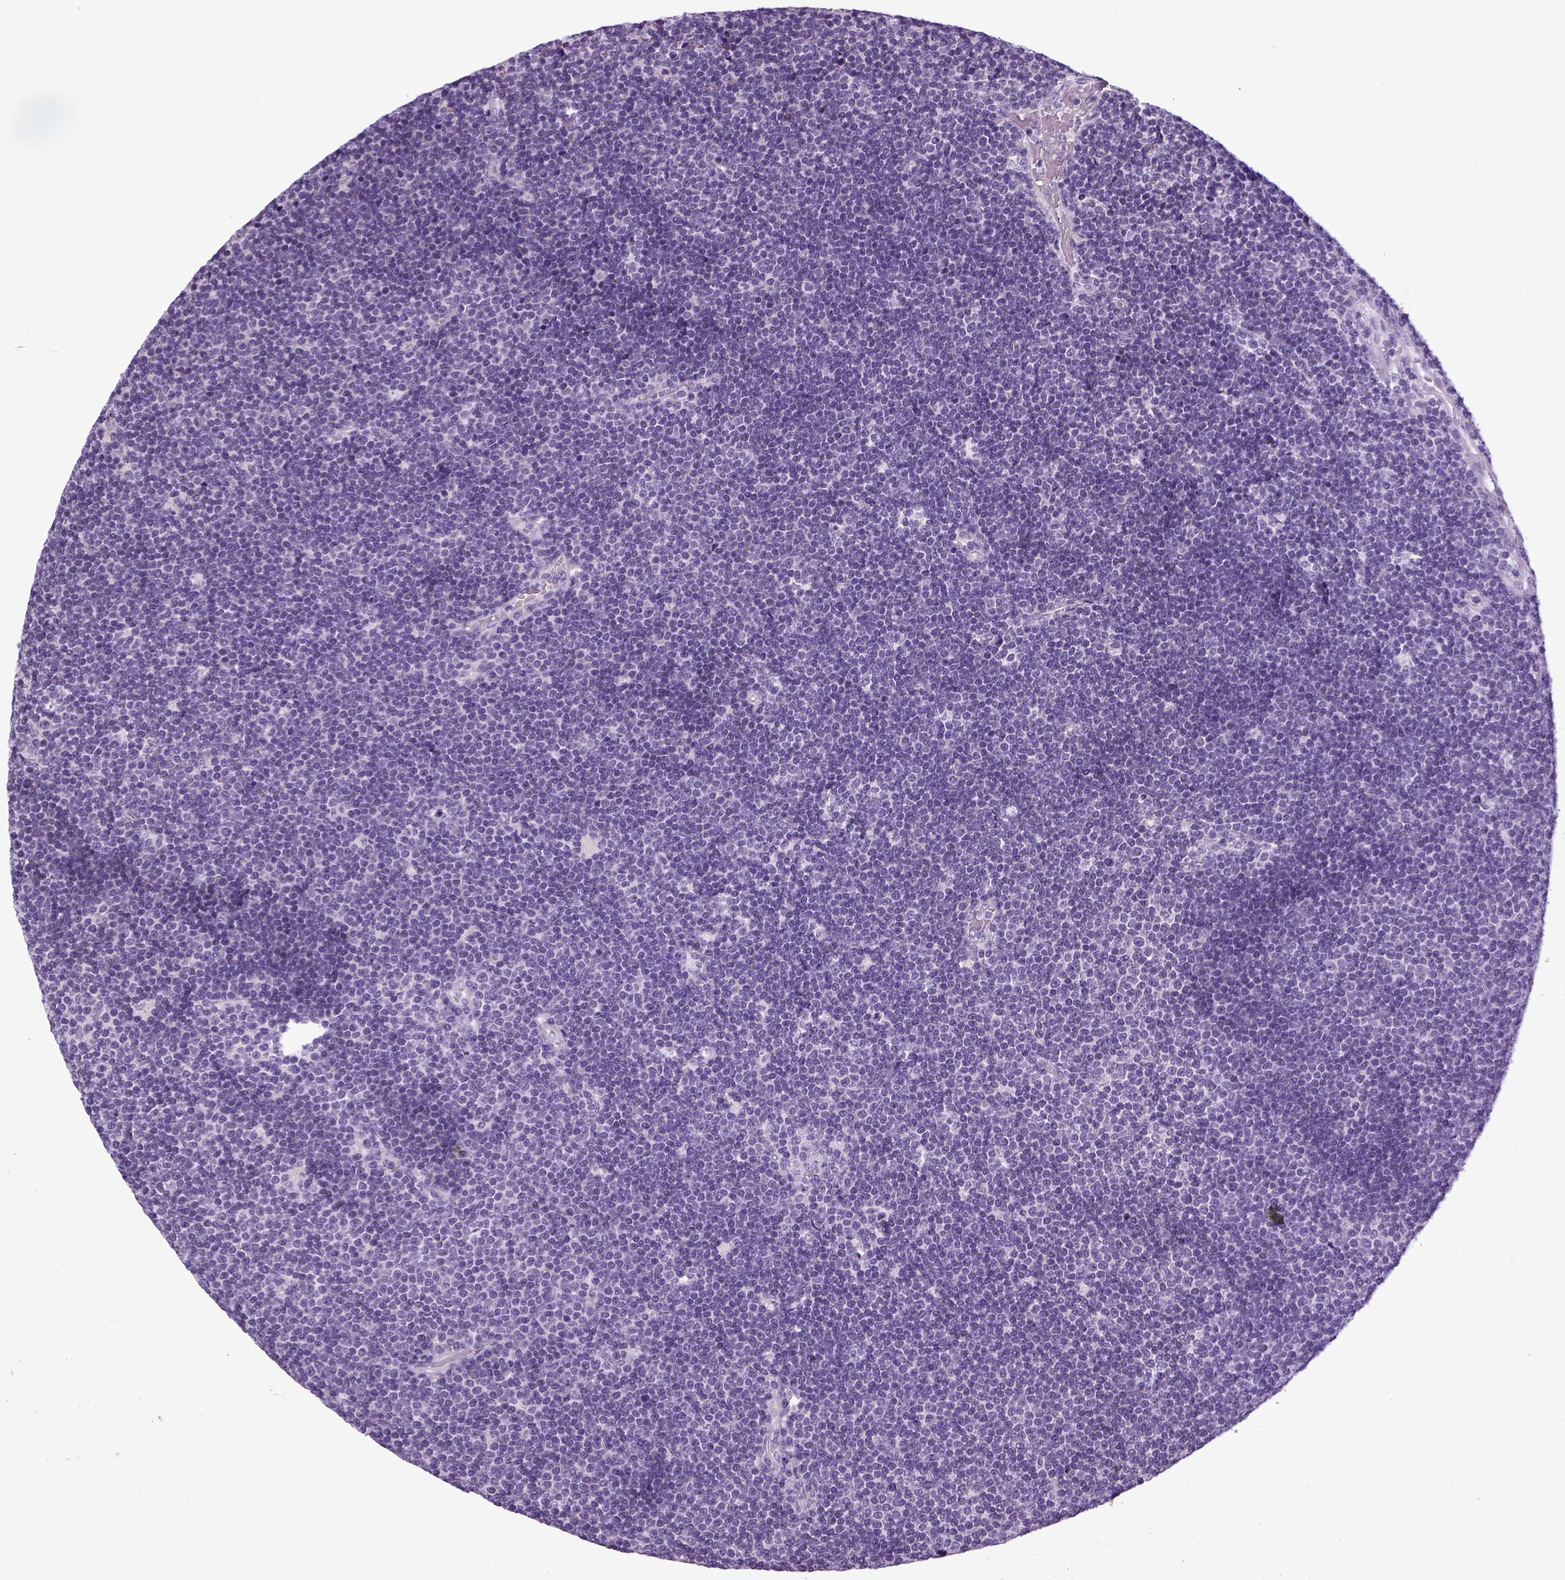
{"staining": {"intensity": "negative", "quantity": "none", "location": "none"}, "tissue": "lymphoma", "cell_type": "Tumor cells", "image_type": "cancer", "snomed": [{"axis": "morphology", "description": "Malignant lymphoma, non-Hodgkin's type, Low grade"}, {"axis": "topography", "description": "Brain"}], "caption": "Tumor cells are negative for brown protein staining in lymphoma.", "gene": "HMCN2", "patient": {"sex": "female", "age": 66}}